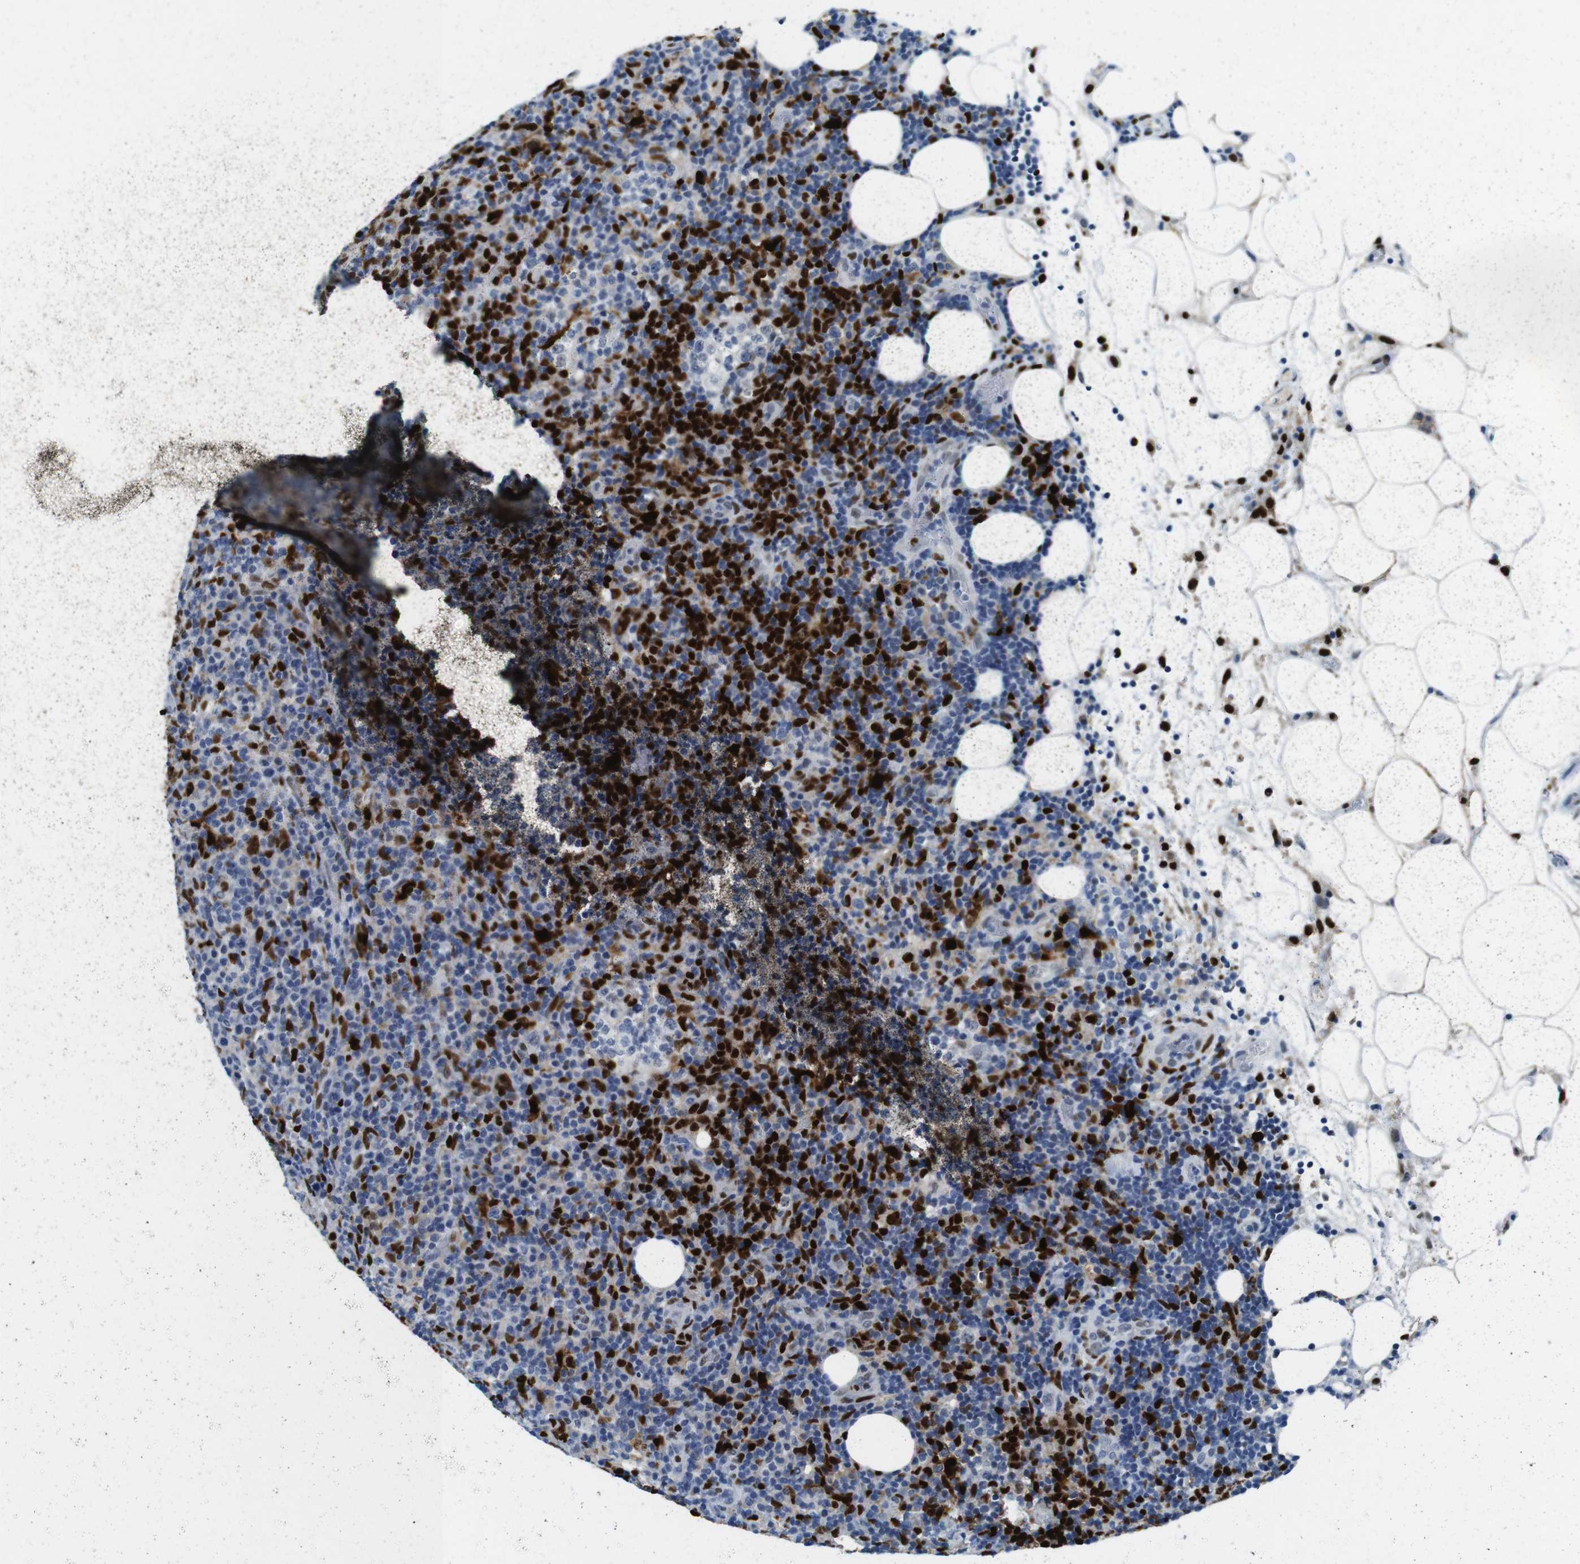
{"staining": {"intensity": "strong", "quantity": "25%-75%", "location": "nuclear"}, "tissue": "lymphoma", "cell_type": "Tumor cells", "image_type": "cancer", "snomed": [{"axis": "morphology", "description": "Malignant lymphoma, non-Hodgkin's type, High grade"}, {"axis": "topography", "description": "Lymph node"}], "caption": "Tumor cells display high levels of strong nuclear expression in approximately 25%-75% of cells in lymphoma.", "gene": "IRF8", "patient": {"sex": "female", "age": 76}}